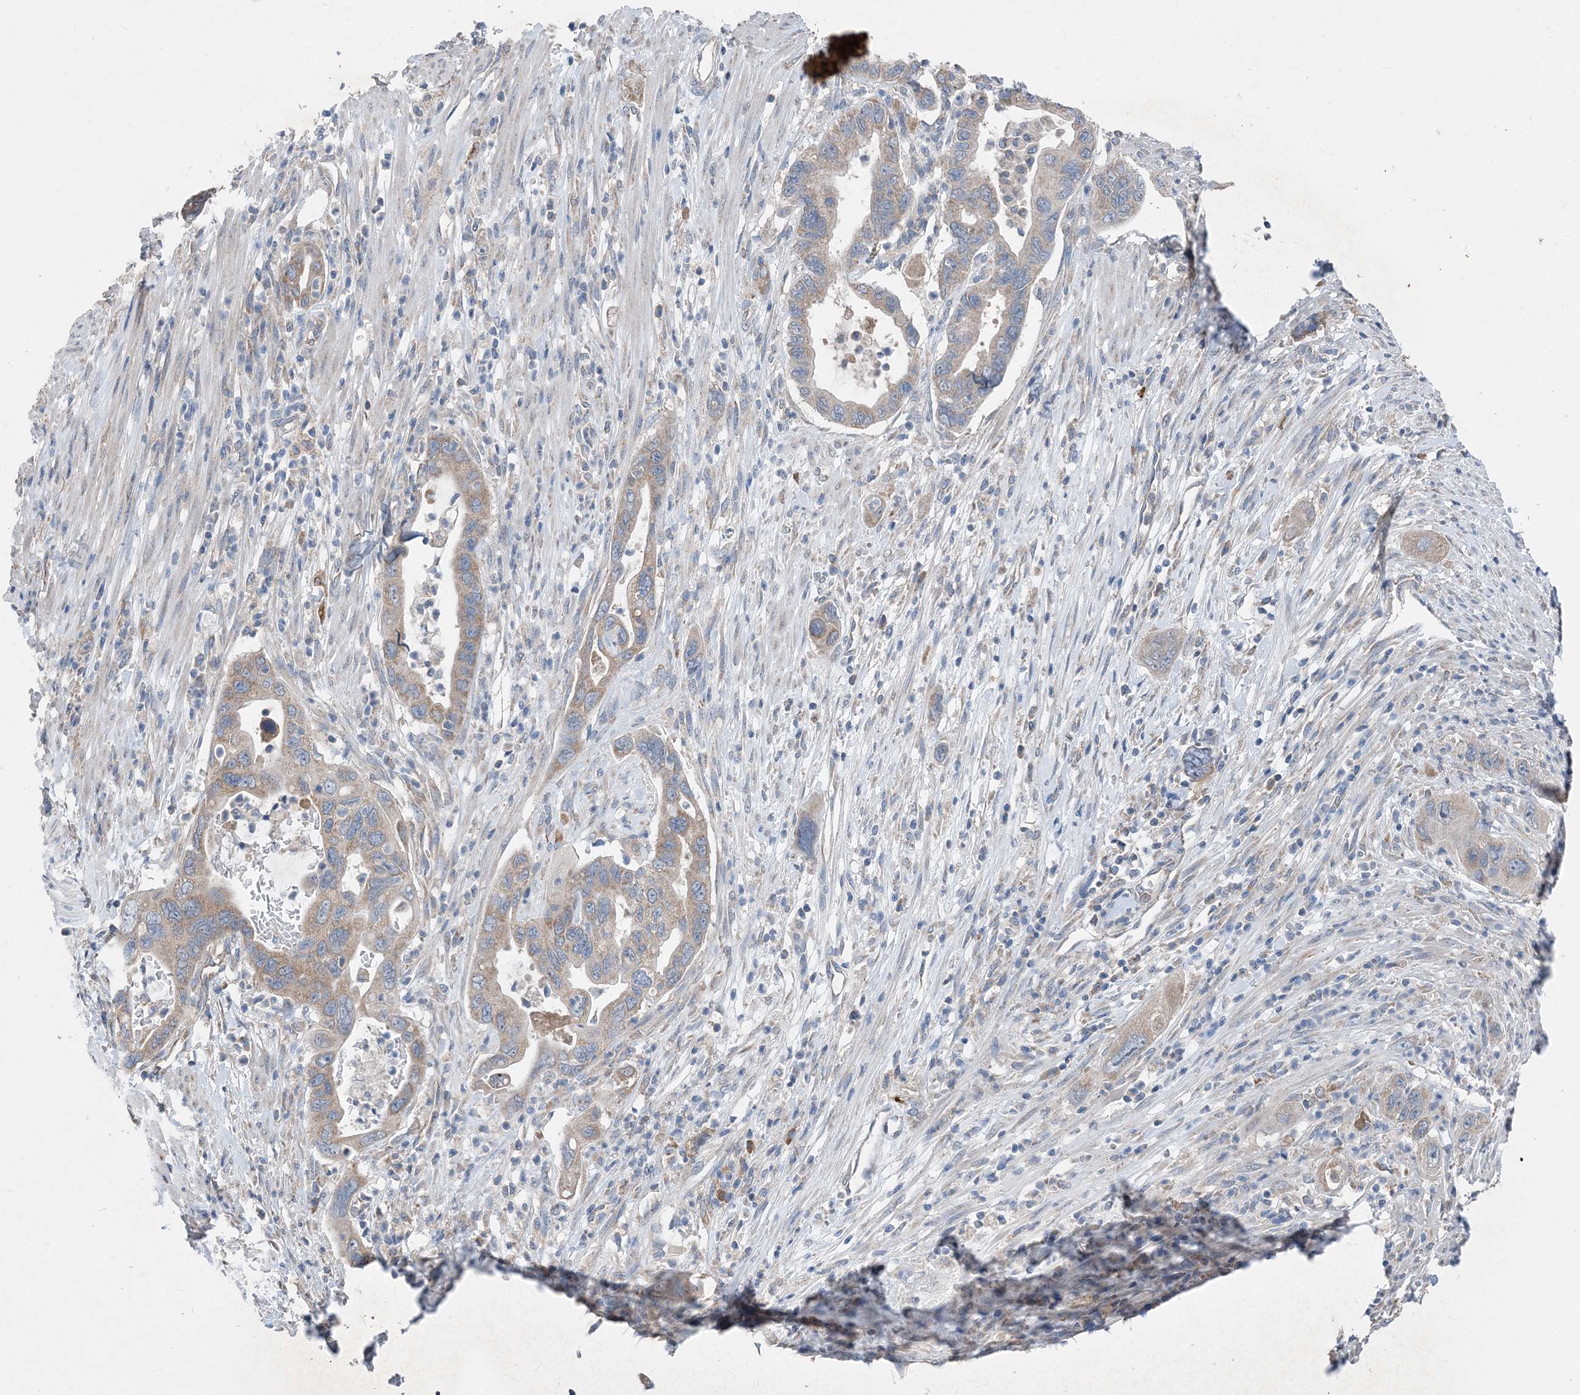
{"staining": {"intensity": "weak", "quantity": "25%-75%", "location": "cytoplasmic/membranous"}, "tissue": "pancreatic cancer", "cell_type": "Tumor cells", "image_type": "cancer", "snomed": [{"axis": "morphology", "description": "Adenocarcinoma, NOS"}, {"axis": "topography", "description": "Pancreas"}], "caption": "Immunohistochemistry (DAB (3,3'-diaminobenzidine)) staining of human pancreatic cancer (adenocarcinoma) exhibits weak cytoplasmic/membranous protein staining in about 25%-75% of tumor cells.", "gene": "DHX30", "patient": {"sex": "female", "age": 71}}